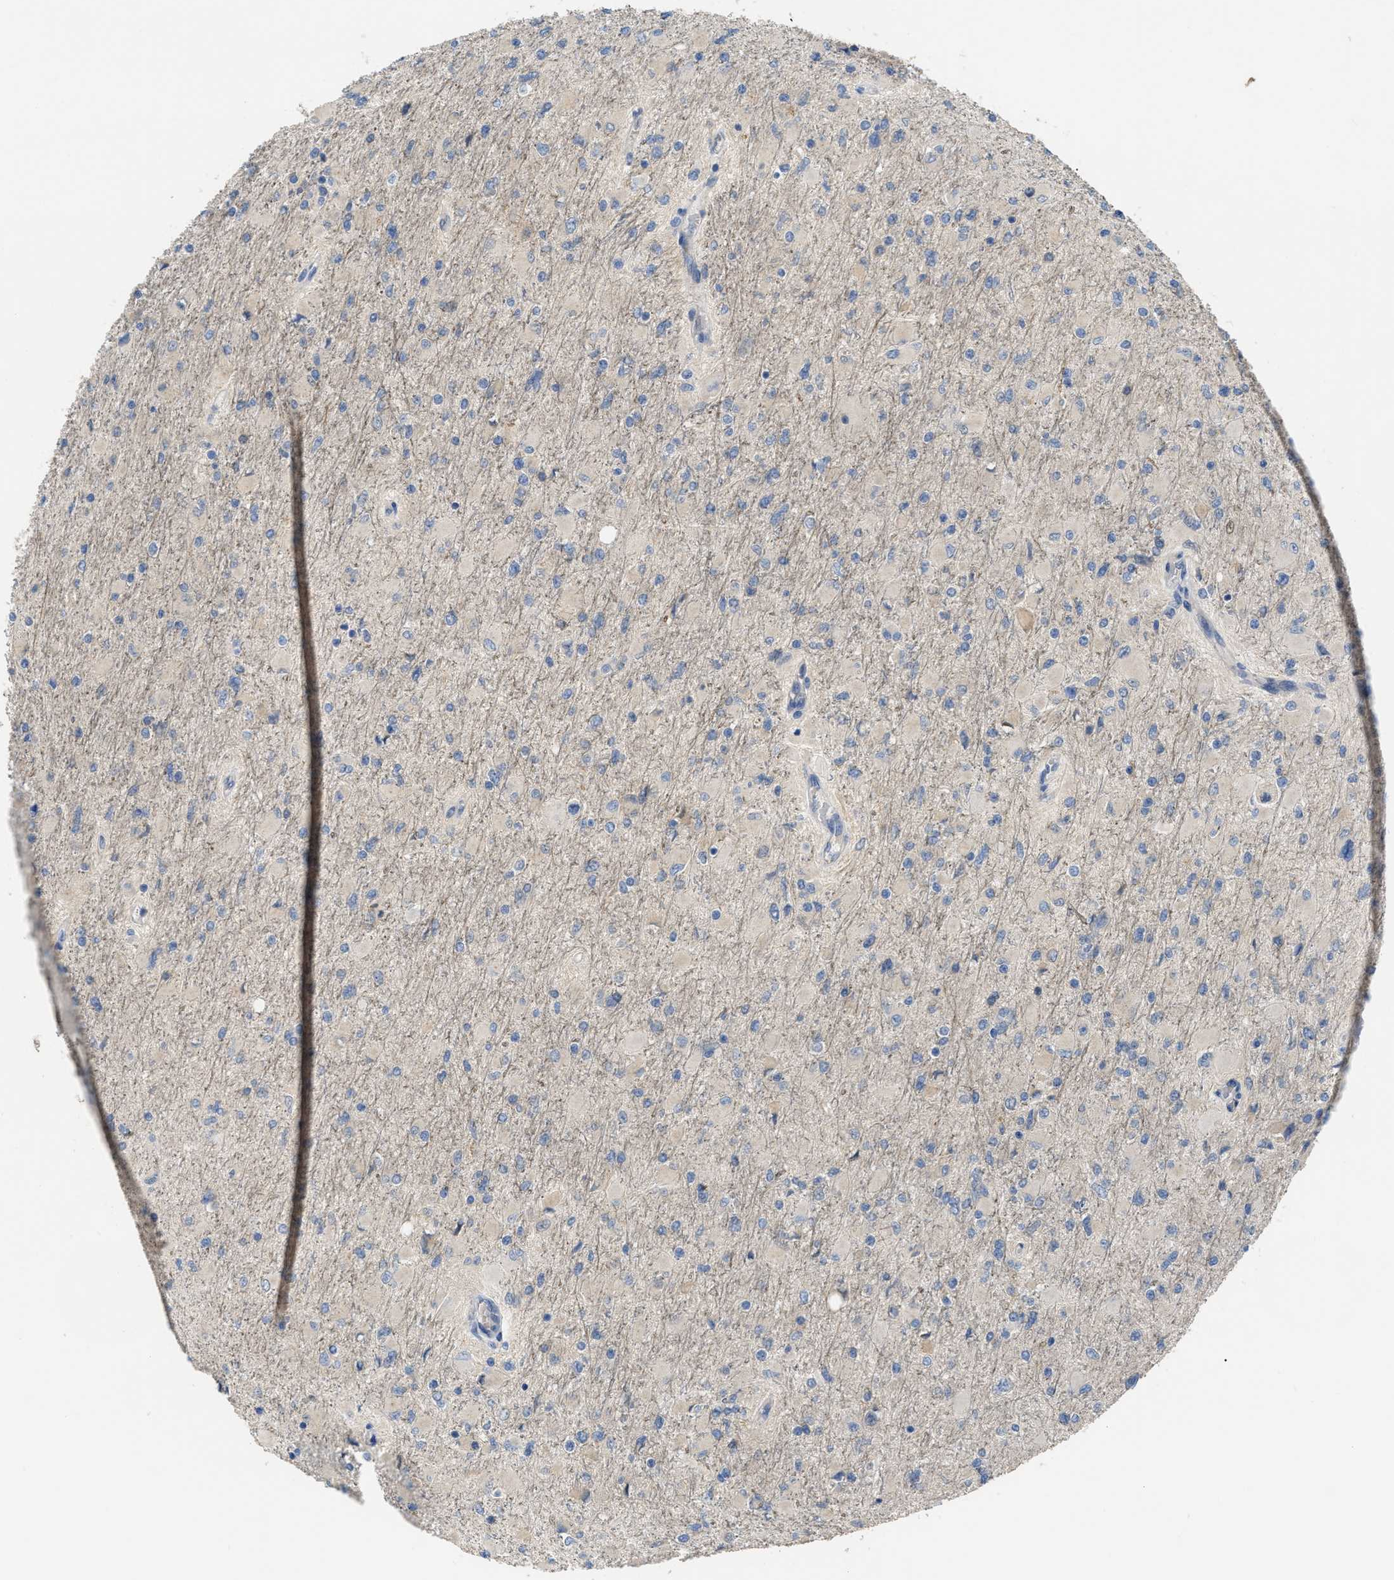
{"staining": {"intensity": "negative", "quantity": "none", "location": "none"}, "tissue": "glioma", "cell_type": "Tumor cells", "image_type": "cancer", "snomed": [{"axis": "morphology", "description": "Glioma, malignant, High grade"}, {"axis": "topography", "description": "Cerebral cortex"}], "caption": "DAB immunohistochemical staining of human glioma demonstrates no significant expression in tumor cells.", "gene": "DHX58", "patient": {"sex": "female", "age": 36}}